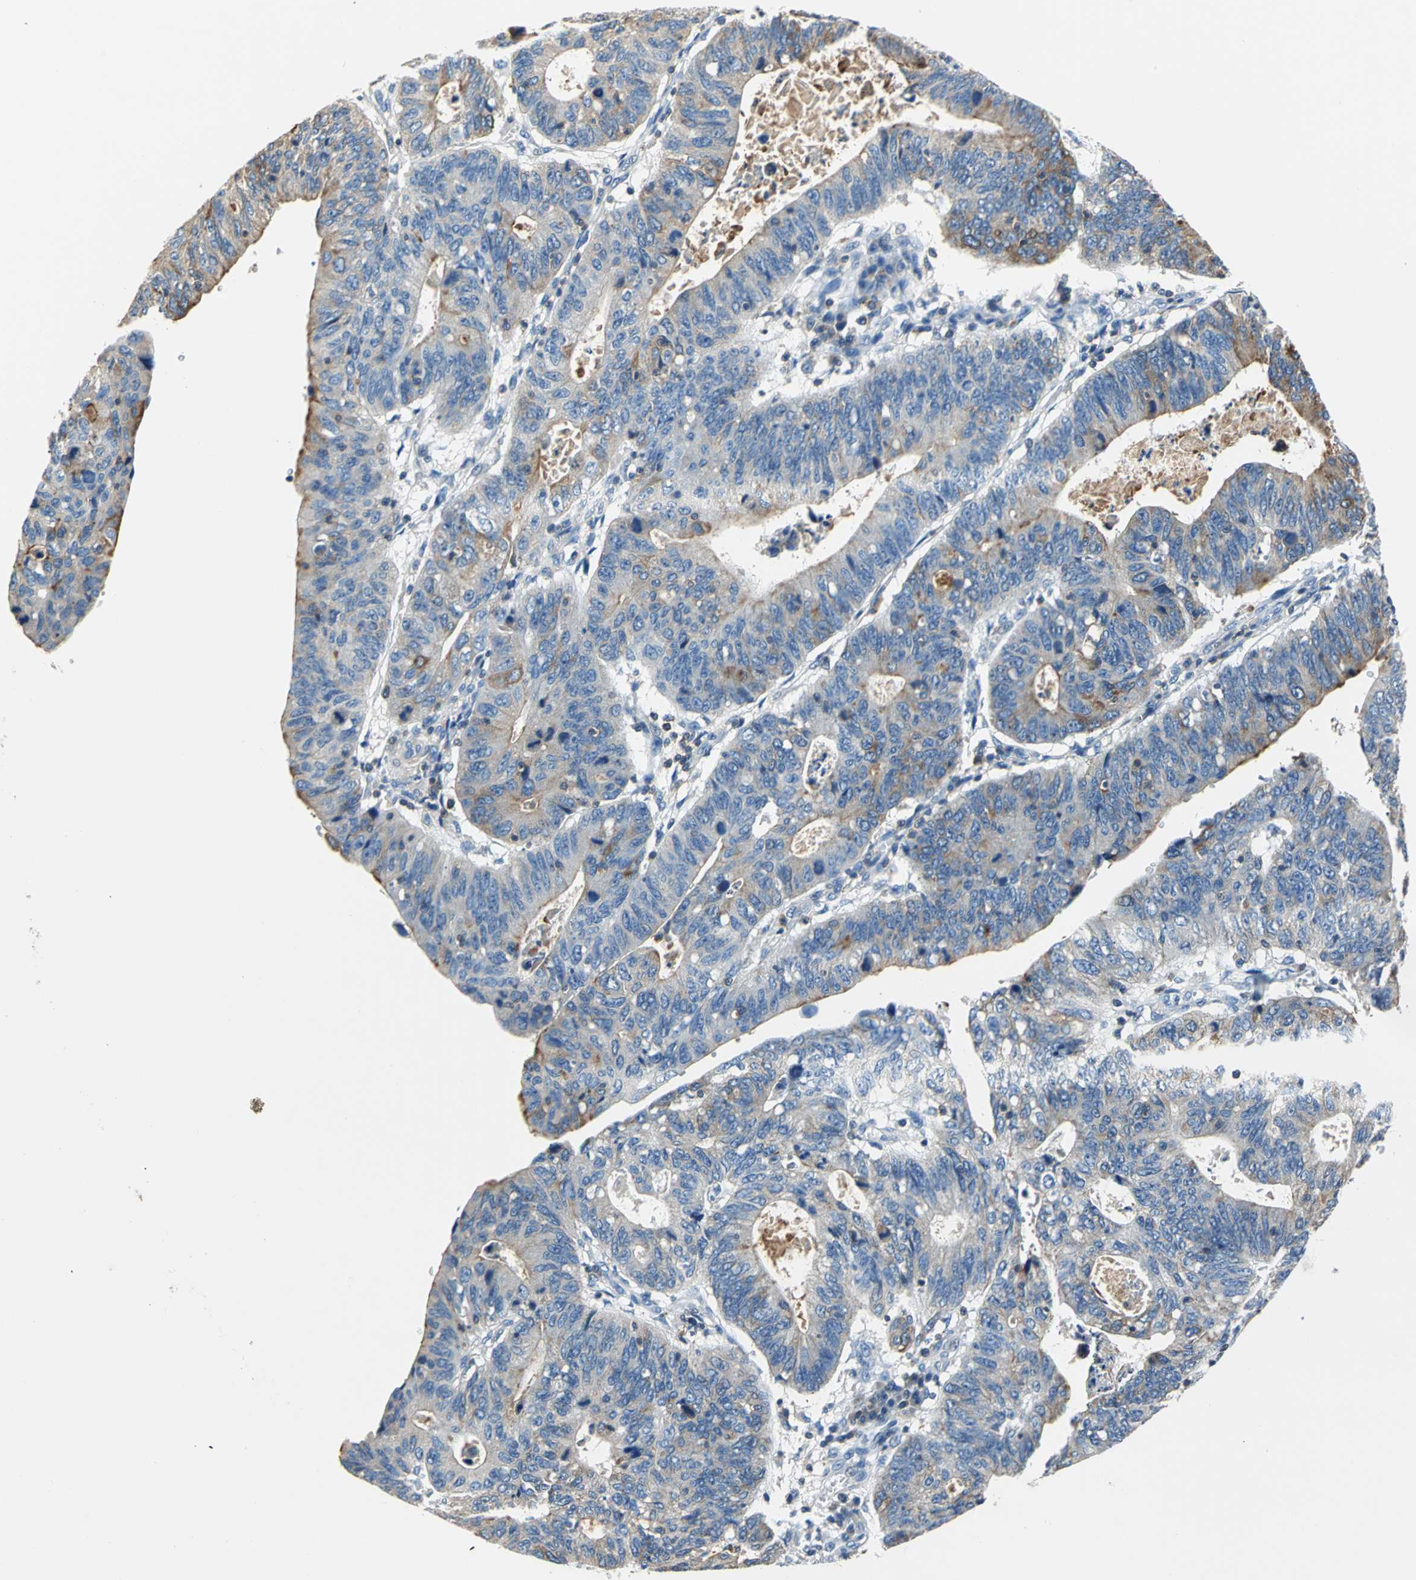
{"staining": {"intensity": "moderate", "quantity": "25%-75%", "location": "cytoplasmic/membranous"}, "tissue": "stomach cancer", "cell_type": "Tumor cells", "image_type": "cancer", "snomed": [{"axis": "morphology", "description": "Adenocarcinoma, NOS"}, {"axis": "topography", "description": "Stomach"}], "caption": "Adenocarcinoma (stomach) stained with a brown dye exhibits moderate cytoplasmic/membranous positive expression in approximately 25%-75% of tumor cells.", "gene": "SEPTIN6", "patient": {"sex": "male", "age": 59}}